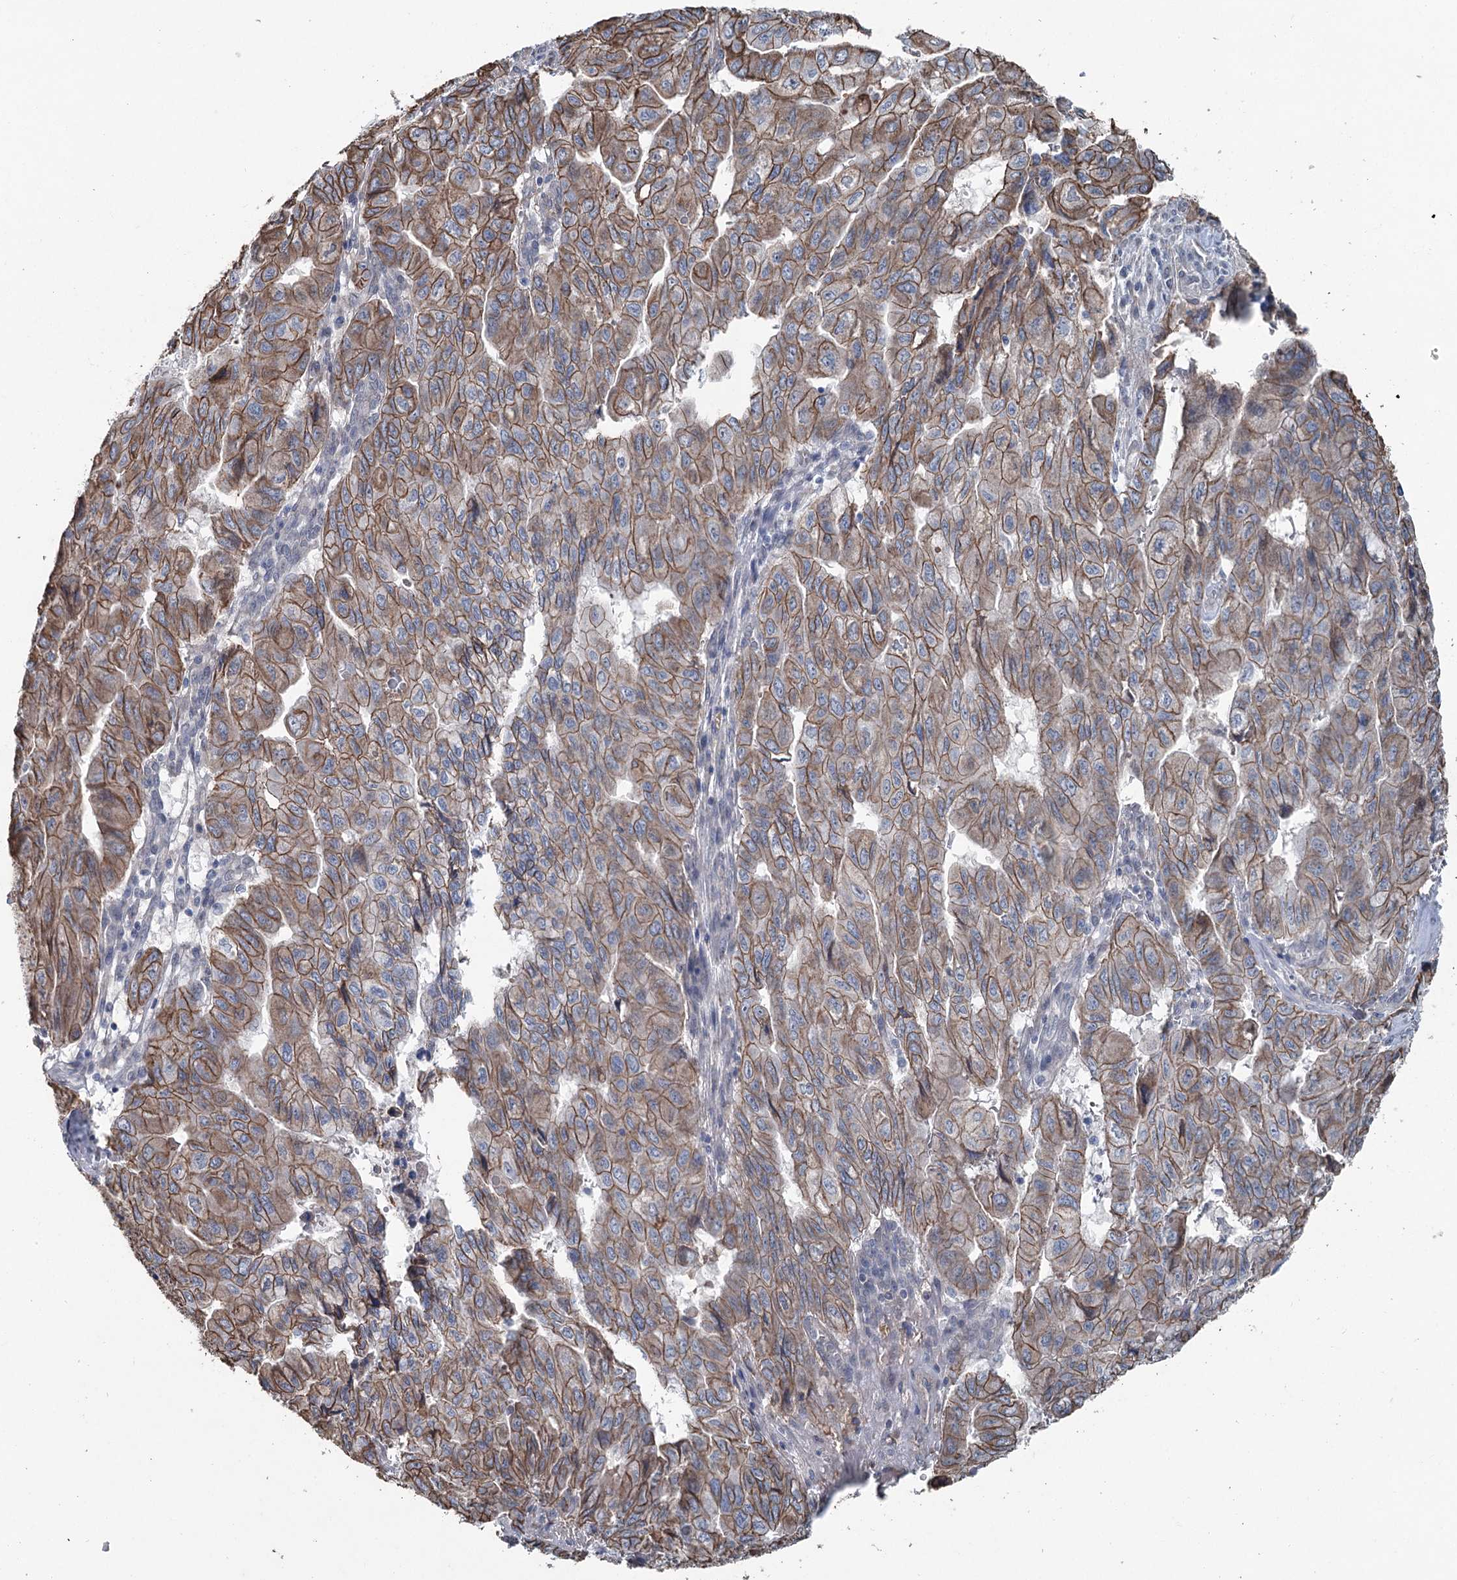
{"staining": {"intensity": "strong", "quantity": ">75%", "location": "cytoplasmic/membranous"}, "tissue": "pancreatic cancer", "cell_type": "Tumor cells", "image_type": "cancer", "snomed": [{"axis": "morphology", "description": "Adenocarcinoma, NOS"}, {"axis": "topography", "description": "Pancreas"}], "caption": "Immunohistochemistry of adenocarcinoma (pancreatic) exhibits high levels of strong cytoplasmic/membranous expression in about >75% of tumor cells. The protein of interest is stained brown, and the nuclei are stained in blue (DAB (3,3'-diaminobenzidine) IHC with brightfield microscopy, high magnification).", "gene": "FAM120B", "patient": {"sex": "male", "age": 51}}